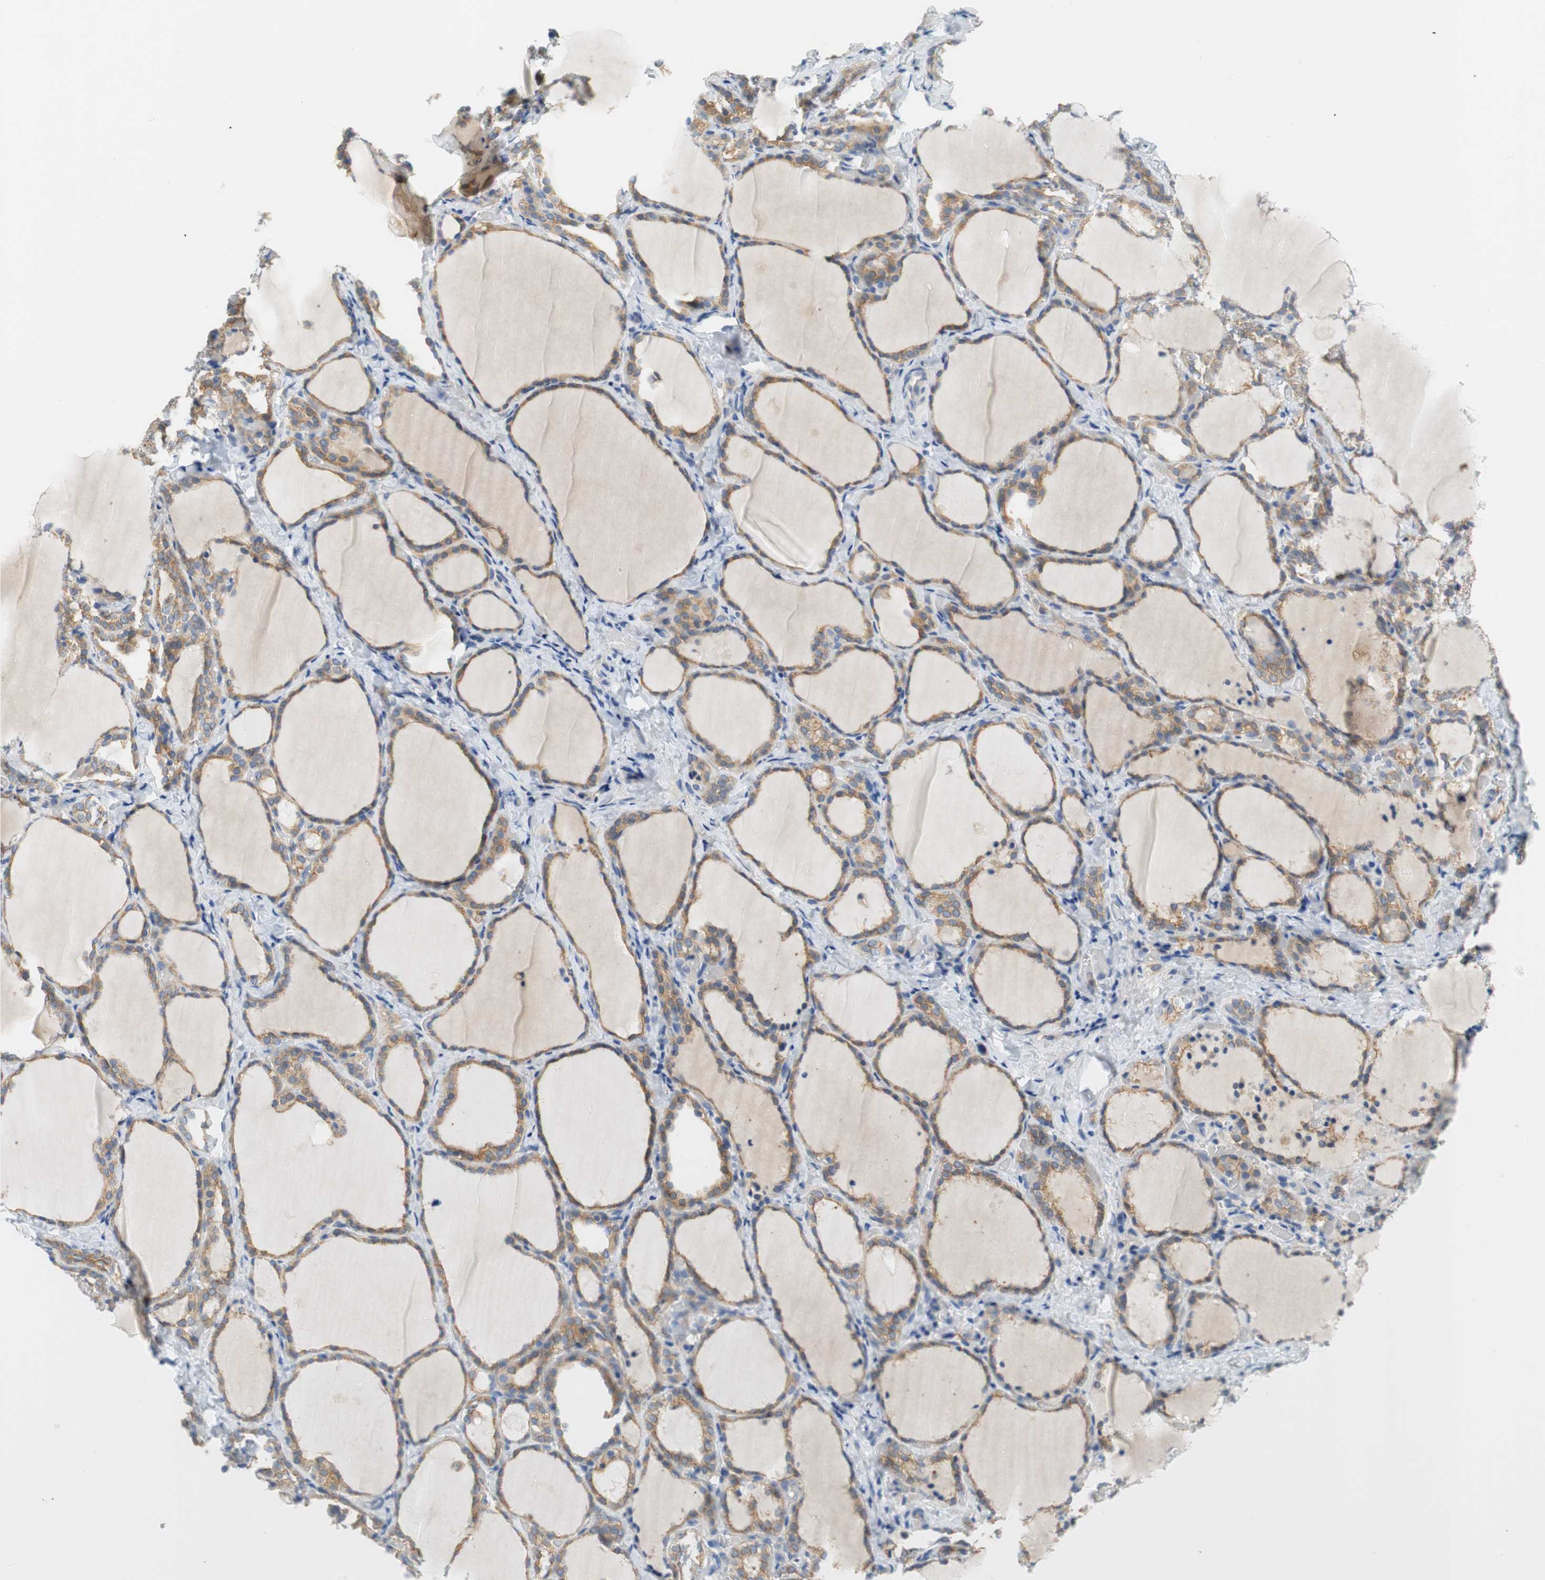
{"staining": {"intensity": "moderate", "quantity": ">75%", "location": "cytoplasmic/membranous"}, "tissue": "thyroid gland", "cell_type": "Glandular cells", "image_type": "normal", "snomed": [{"axis": "morphology", "description": "Normal tissue, NOS"}, {"axis": "morphology", "description": "Papillary adenocarcinoma, NOS"}, {"axis": "topography", "description": "Thyroid gland"}], "caption": "Moderate cytoplasmic/membranous positivity for a protein is identified in about >75% of glandular cells of unremarkable thyroid gland using IHC.", "gene": "GLUL", "patient": {"sex": "female", "age": 30}}